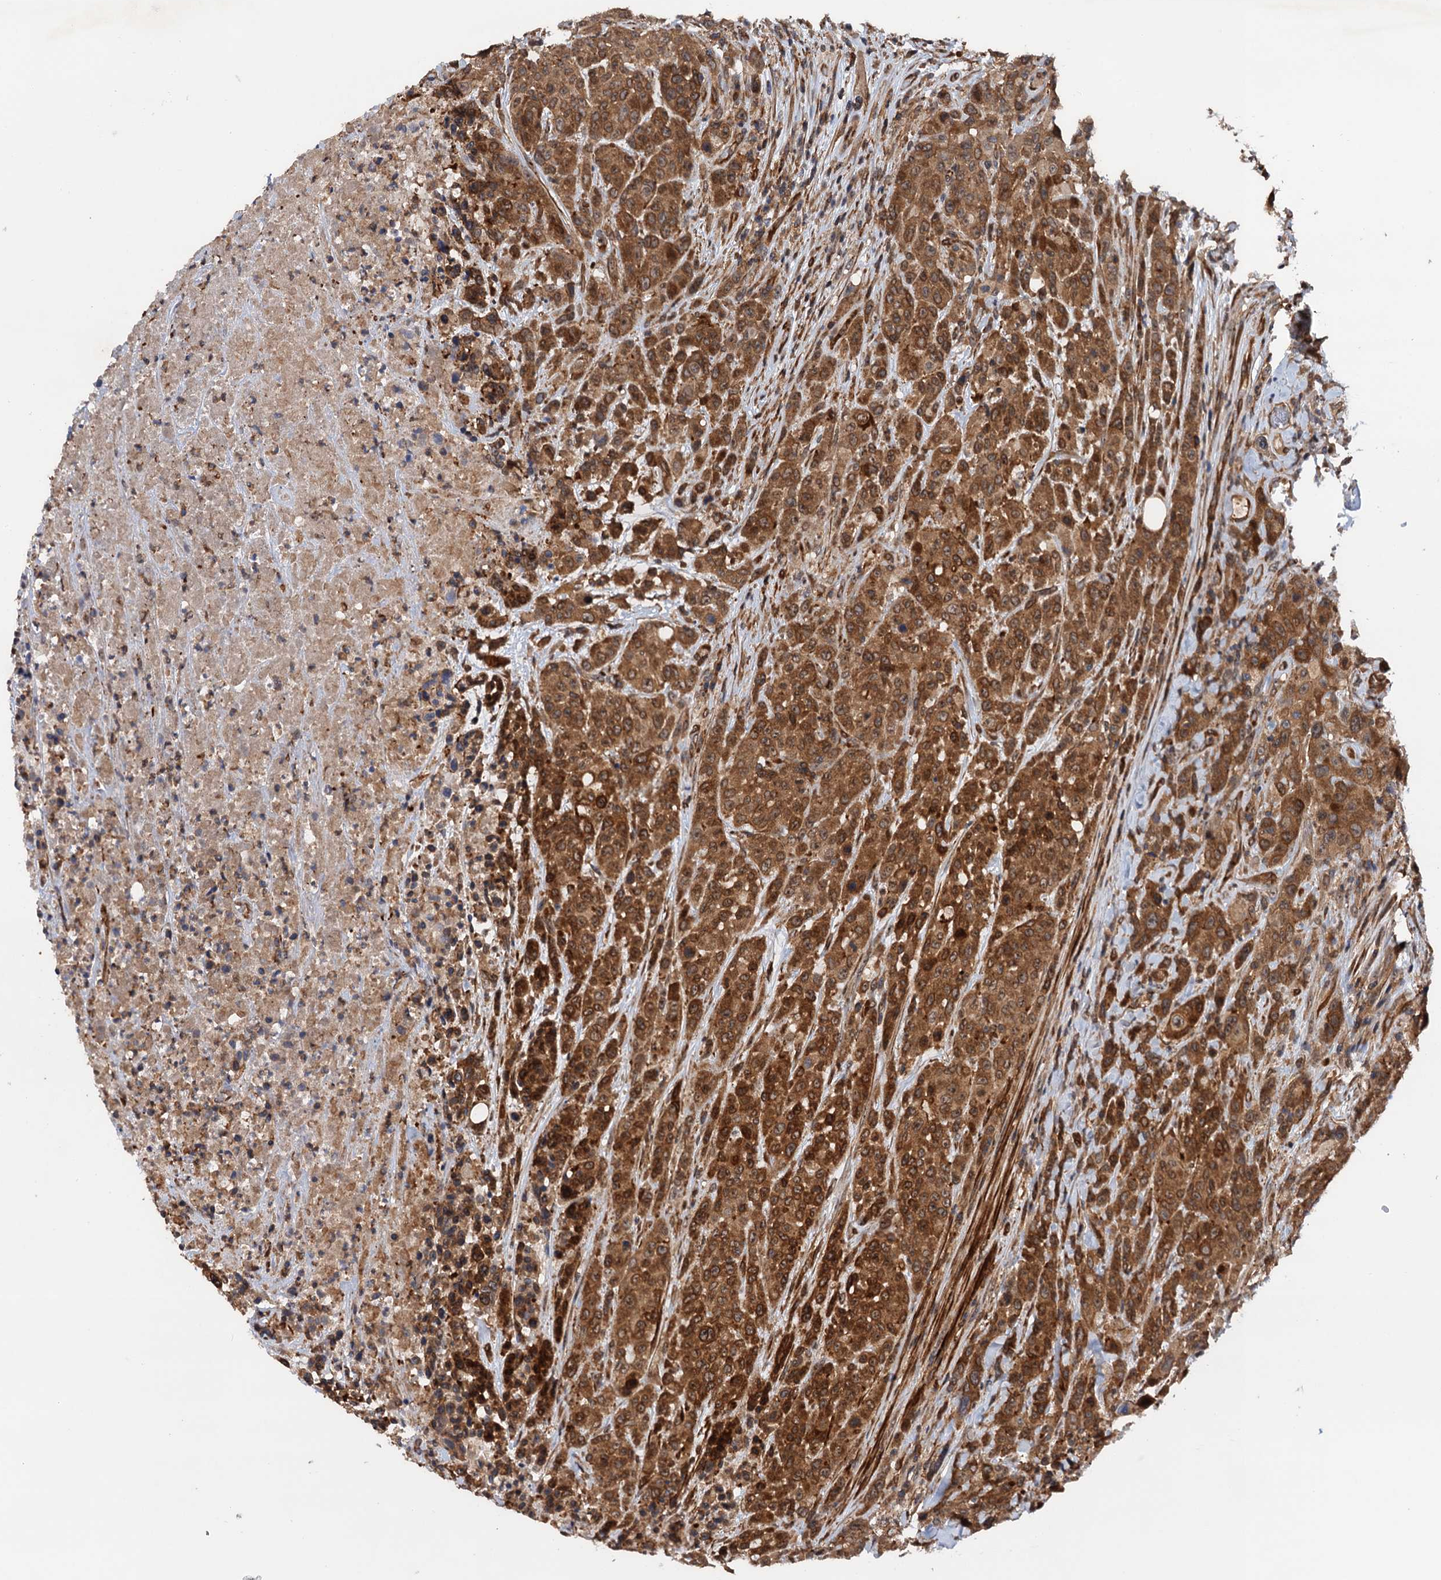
{"staining": {"intensity": "moderate", "quantity": ">75%", "location": "cytoplasmic/membranous"}, "tissue": "colorectal cancer", "cell_type": "Tumor cells", "image_type": "cancer", "snomed": [{"axis": "morphology", "description": "Adenocarcinoma, NOS"}, {"axis": "topography", "description": "Colon"}], "caption": "Adenocarcinoma (colorectal) was stained to show a protein in brown. There is medium levels of moderate cytoplasmic/membranous expression in approximately >75% of tumor cells.", "gene": "BORA", "patient": {"sex": "male", "age": 62}}